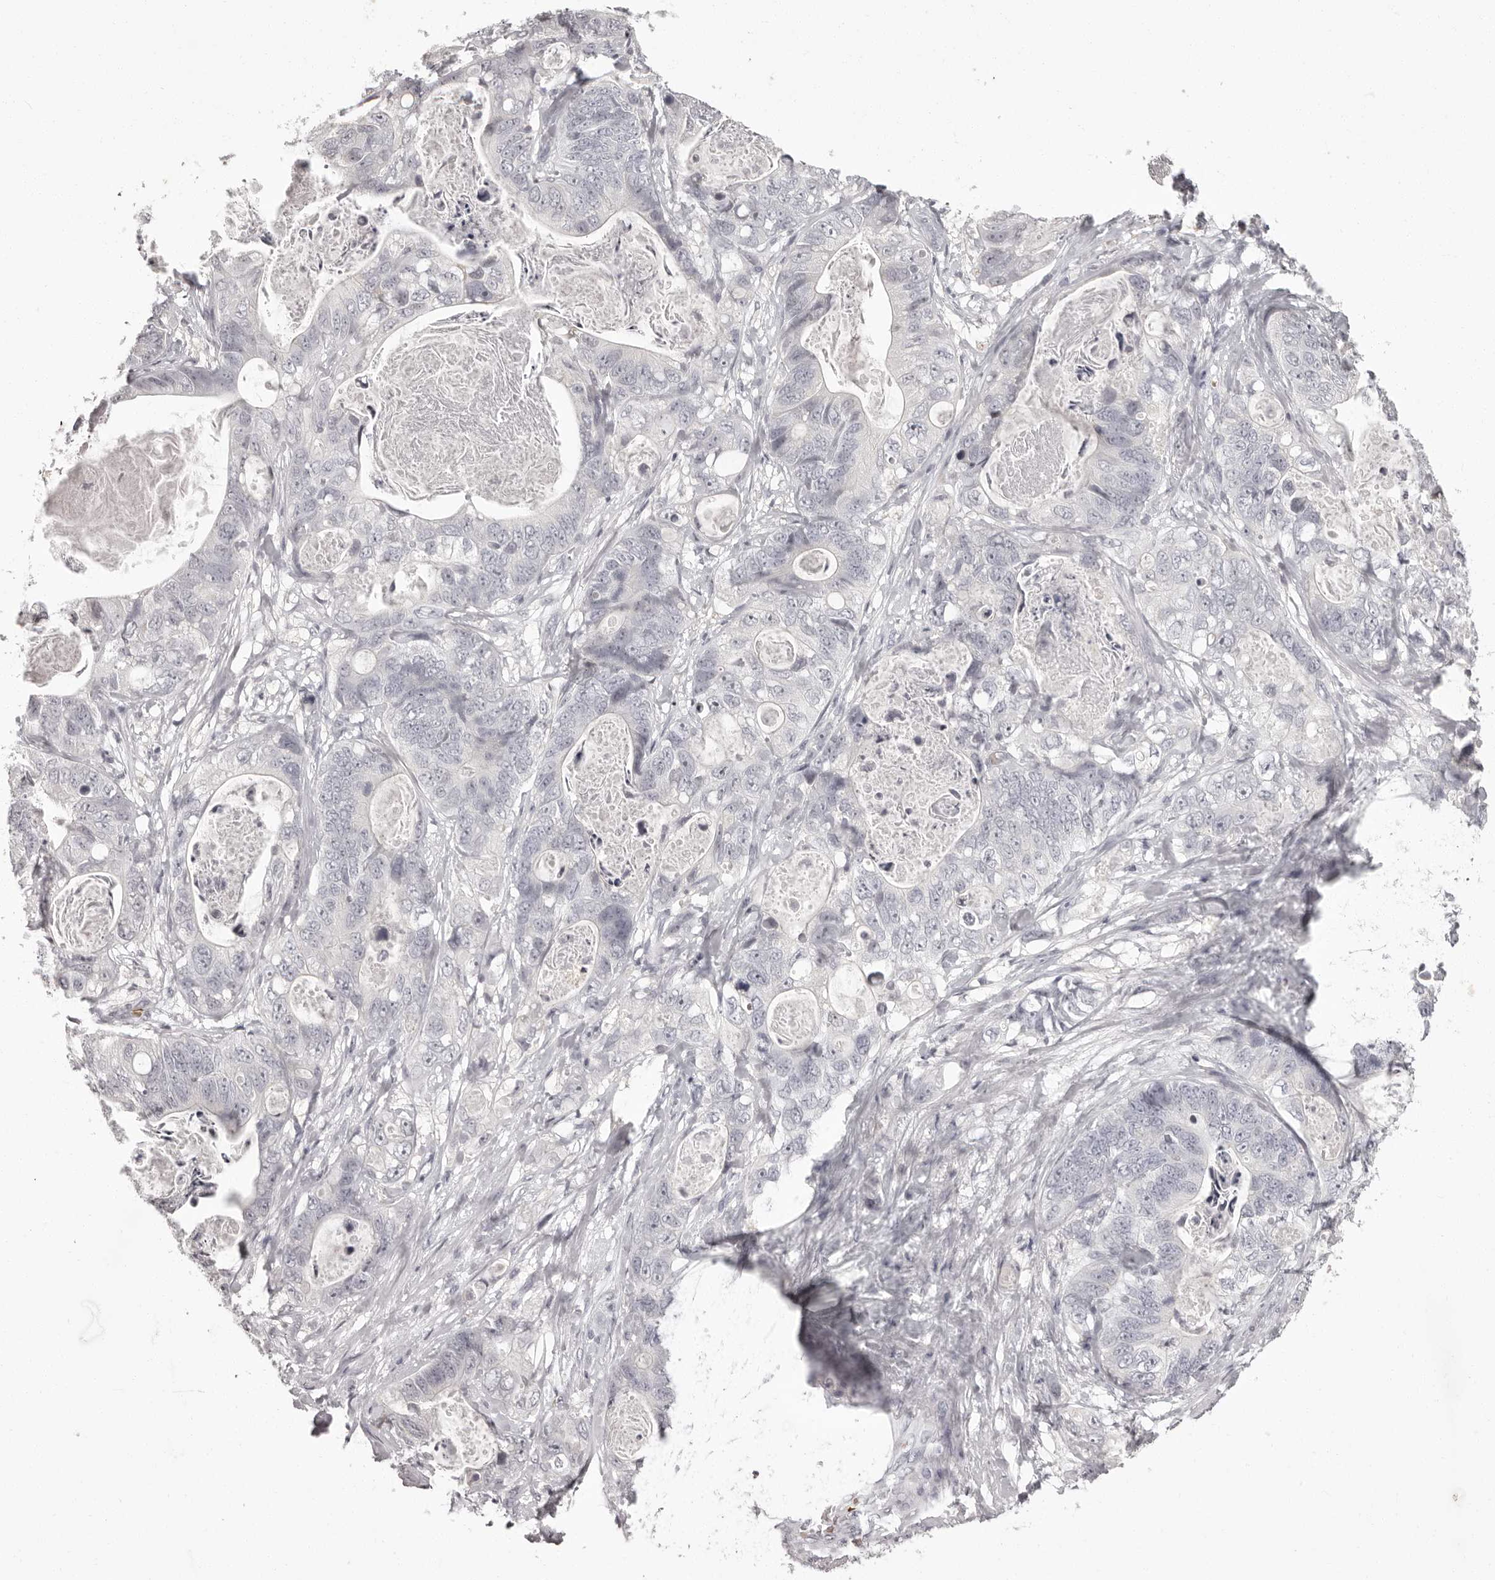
{"staining": {"intensity": "negative", "quantity": "none", "location": "none"}, "tissue": "stomach cancer", "cell_type": "Tumor cells", "image_type": "cancer", "snomed": [{"axis": "morphology", "description": "Normal tissue, NOS"}, {"axis": "morphology", "description": "Adenocarcinoma, NOS"}, {"axis": "topography", "description": "Stomach"}], "caption": "DAB (3,3'-diaminobenzidine) immunohistochemical staining of stomach cancer (adenocarcinoma) exhibits no significant positivity in tumor cells.", "gene": "C8orf74", "patient": {"sex": "female", "age": 89}}